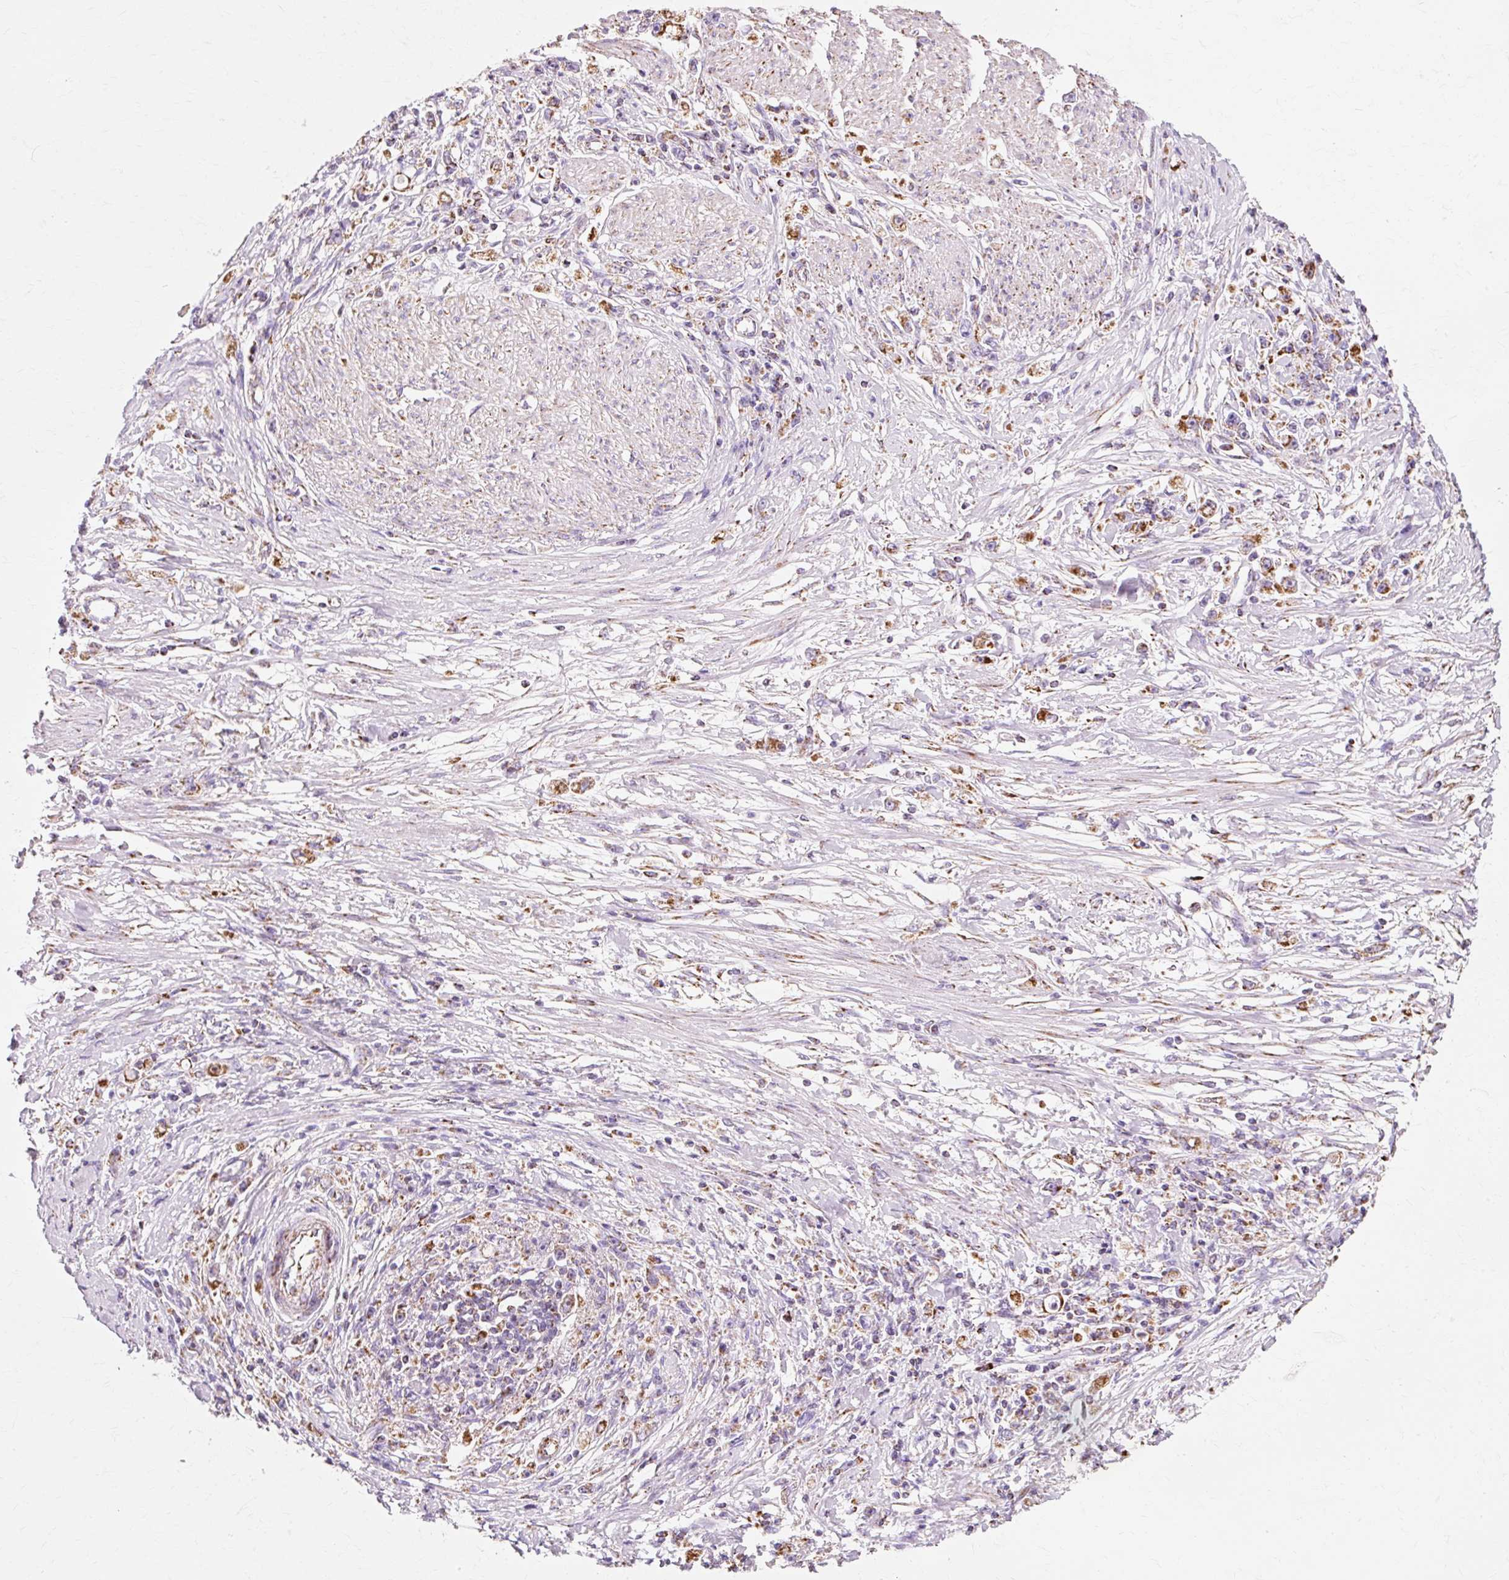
{"staining": {"intensity": "moderate", "quantity": ">75%", "location": "cytoplasmic/membranous"}, "tissue": "stomach cancer", "cell_type": "Tumor cells", "image_type": "cancer", "snomed": [{"axis": "morphology", "description": "Adenocarcinoma, NOS"}, {"axis": "topography", "description": "Stomach"}], "caption": "This is an image of immunohistochemistry (IHC) staining of stomach cancer, which shows moderate expression in the cytoplasmic/membranous of tumor cells.", "gene": "ATP5PO", "patient": {"sex": "female", "age": 59}}